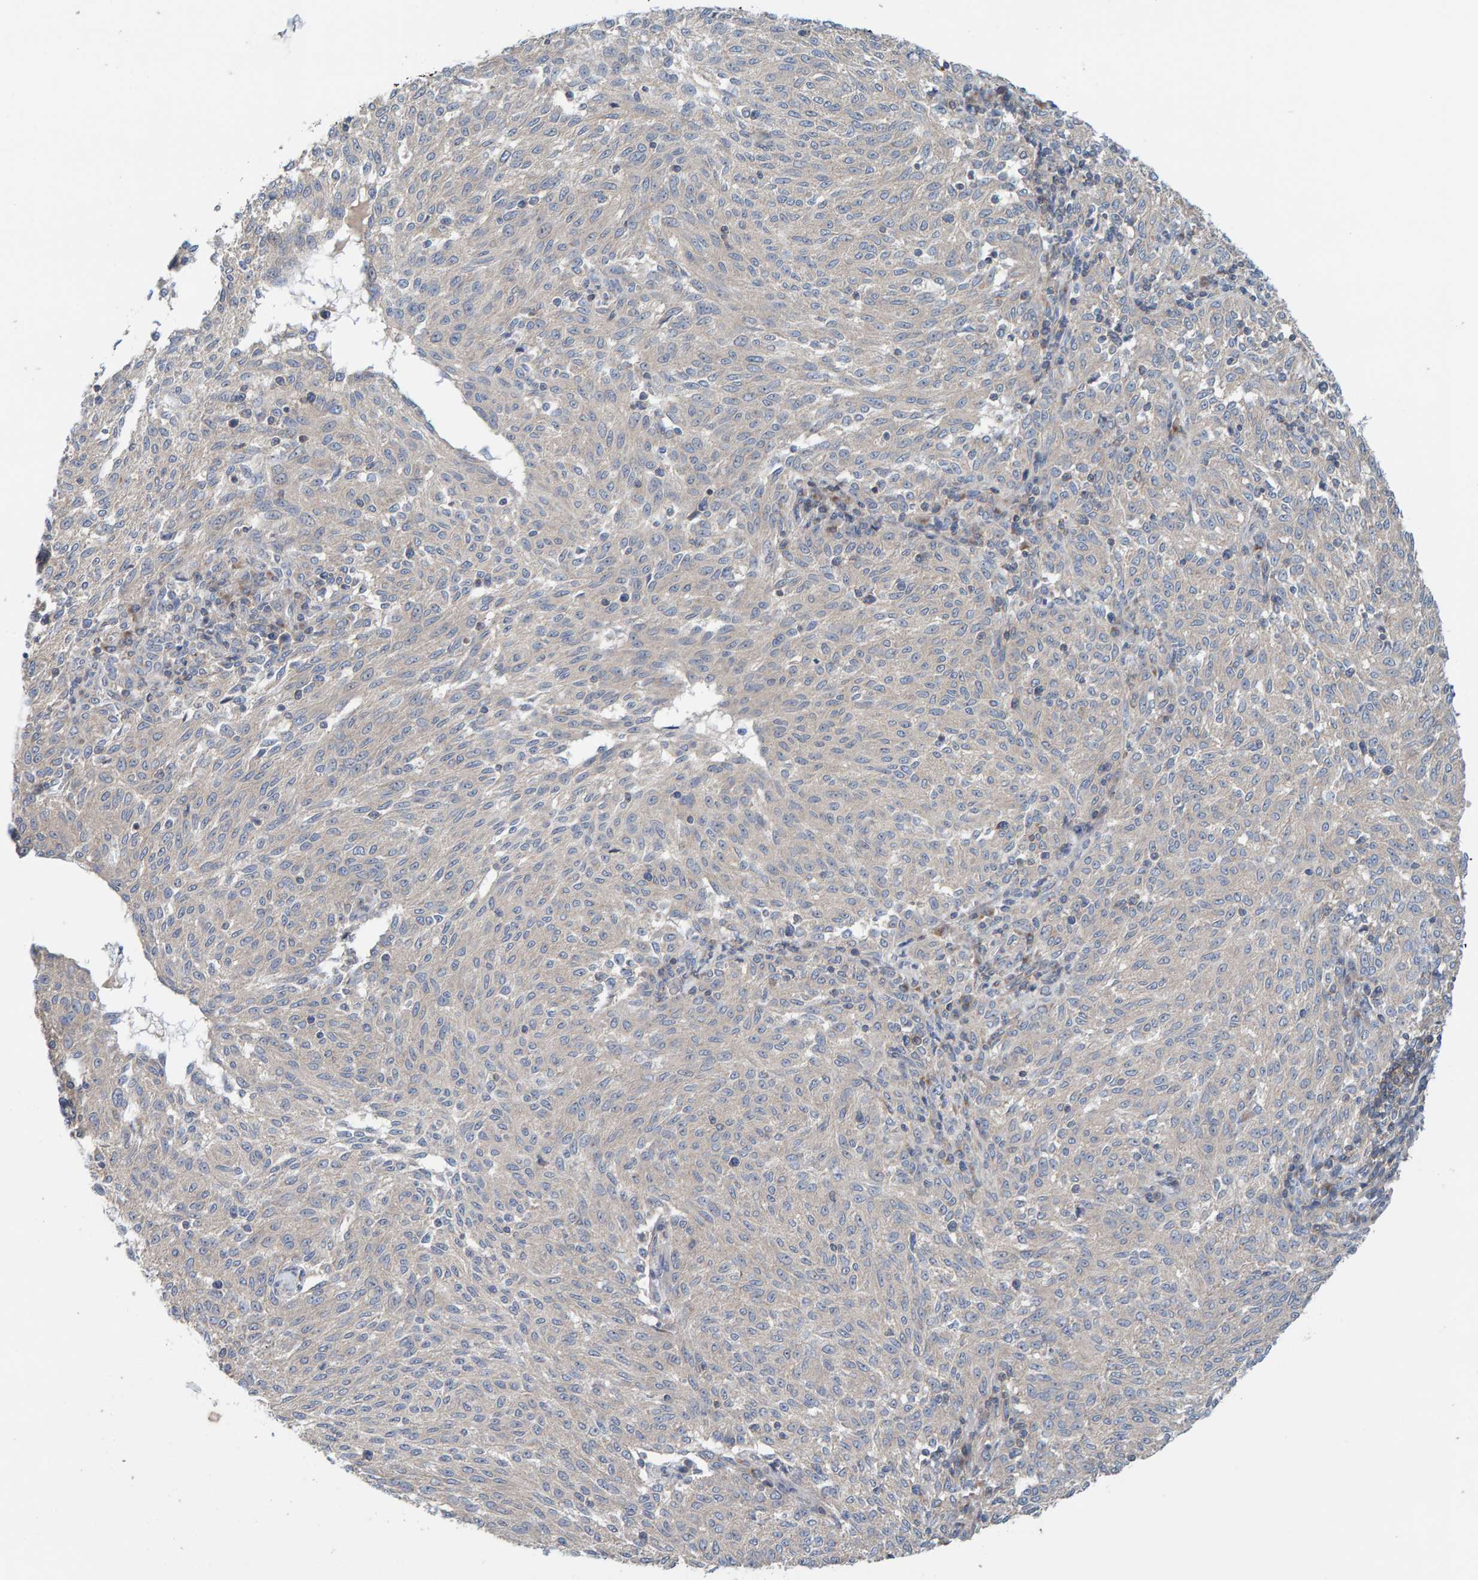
{"staining": {"intensity": "negative", "quantity": "none", "location": "none"}, "tissue": "melanoma", "cell_type": "Tumor cells", "image_type": "cancer", "snomed": [{"axis": "morphology", "description": "Malignant melanoma, NOS"}, {"axis": "topography", "description": "Skin"}], "caption": "High magnification brightfield microscopy of malignant melanoma stained with DAB (brown) and counterstained with hematoxylin (blue): tumor cells show no significant staining.", "gene": "CCM2", "patient": {"sex": "female", "age": 72}}